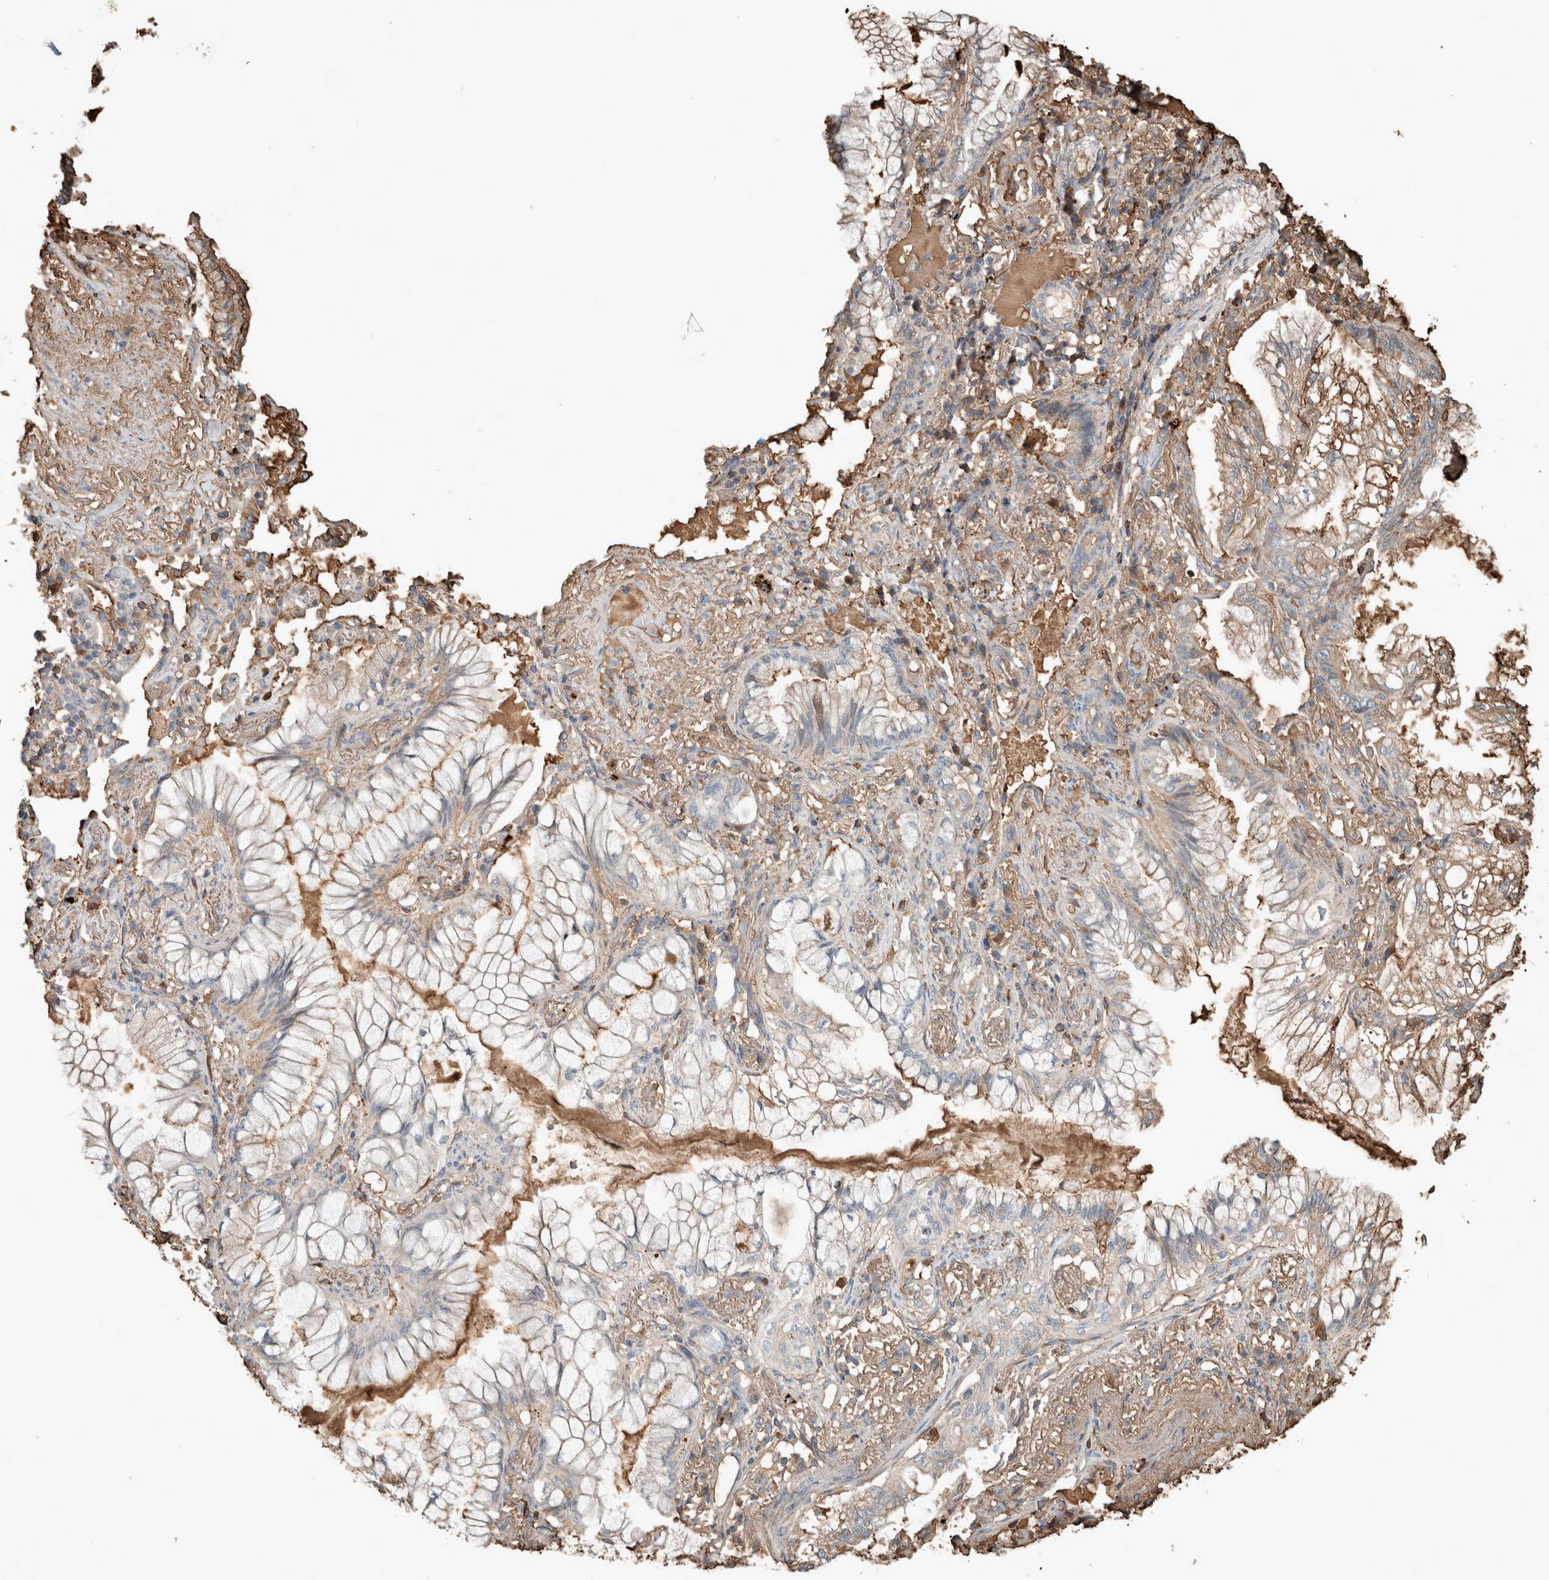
{"staining": {"intensity": "weak", "quantity": "25%-75%", "location": "cytoplasmic/membranous"}, "tissue": "lung cancer", "cell_type": "Tumor cells", "image_type": "cancer", "snomed": [{"axis": "morphology", "description": "Adenocarcinoma, NOS"}, {"axis": "topography", "description": "Lung"}], "caption": "Lung cancer stained with a protein marker demonstrates weak staining in tumor cells.", "gene": "USP34", "patient": {"sex": "female", "age": 70}}